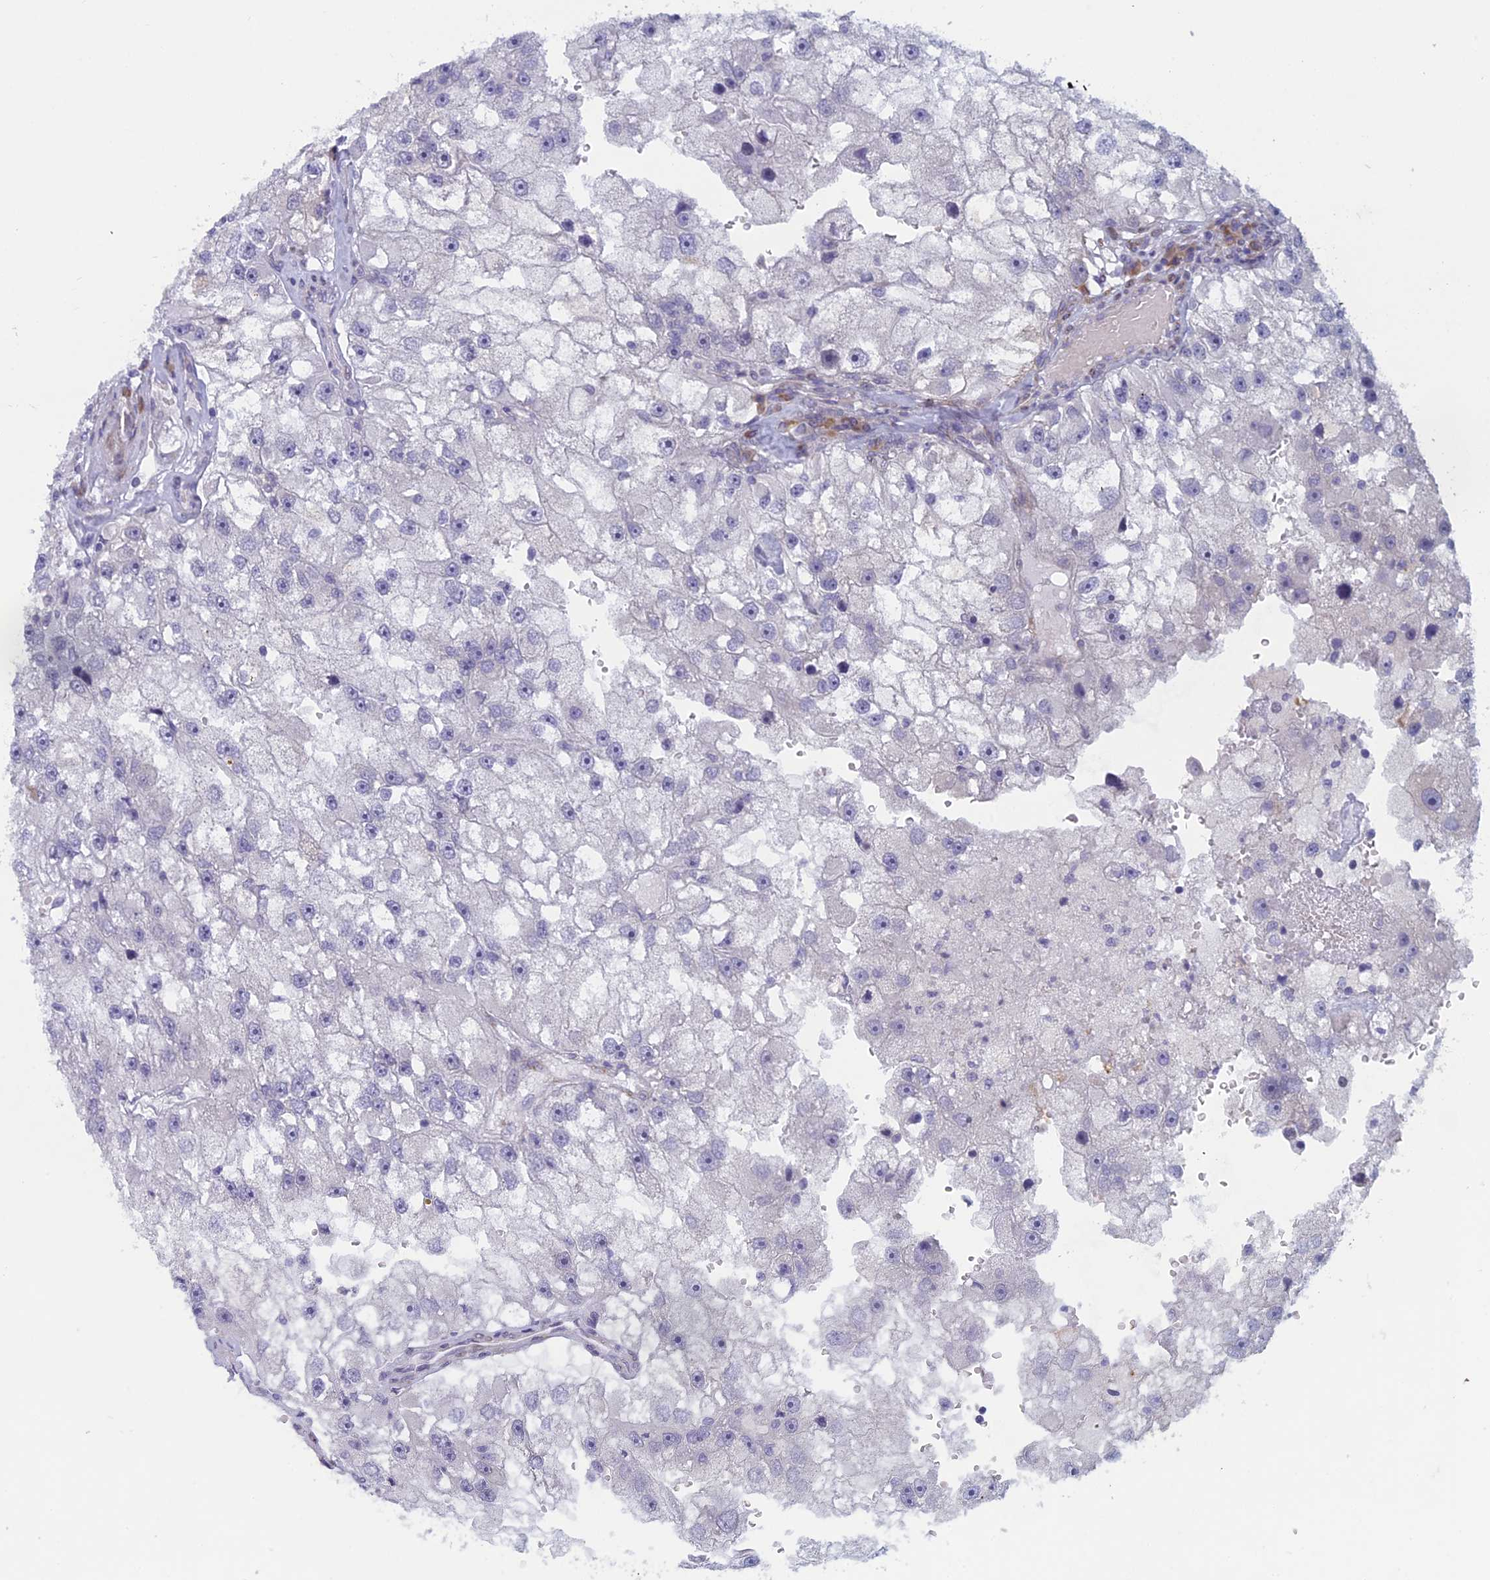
{"staining": {"intensity": "negative", "quantity": "none", "location": "none"}, "tissue": "renal cancer", "cell_type": "Tumor cells", "image_type": "cancer", "snomed": [{"axis": "morphology", "description": "Adenocarcinoma, NOS"}, {"axis": "topography", "description": "Kidney"}], "caption": "Human renal cancer stained for a protein using immunohistochemistry (IHC) shows no staining in tumor cells.", "gene": "PPP1R26", "patient": {"sex": "male", "age": 63}}